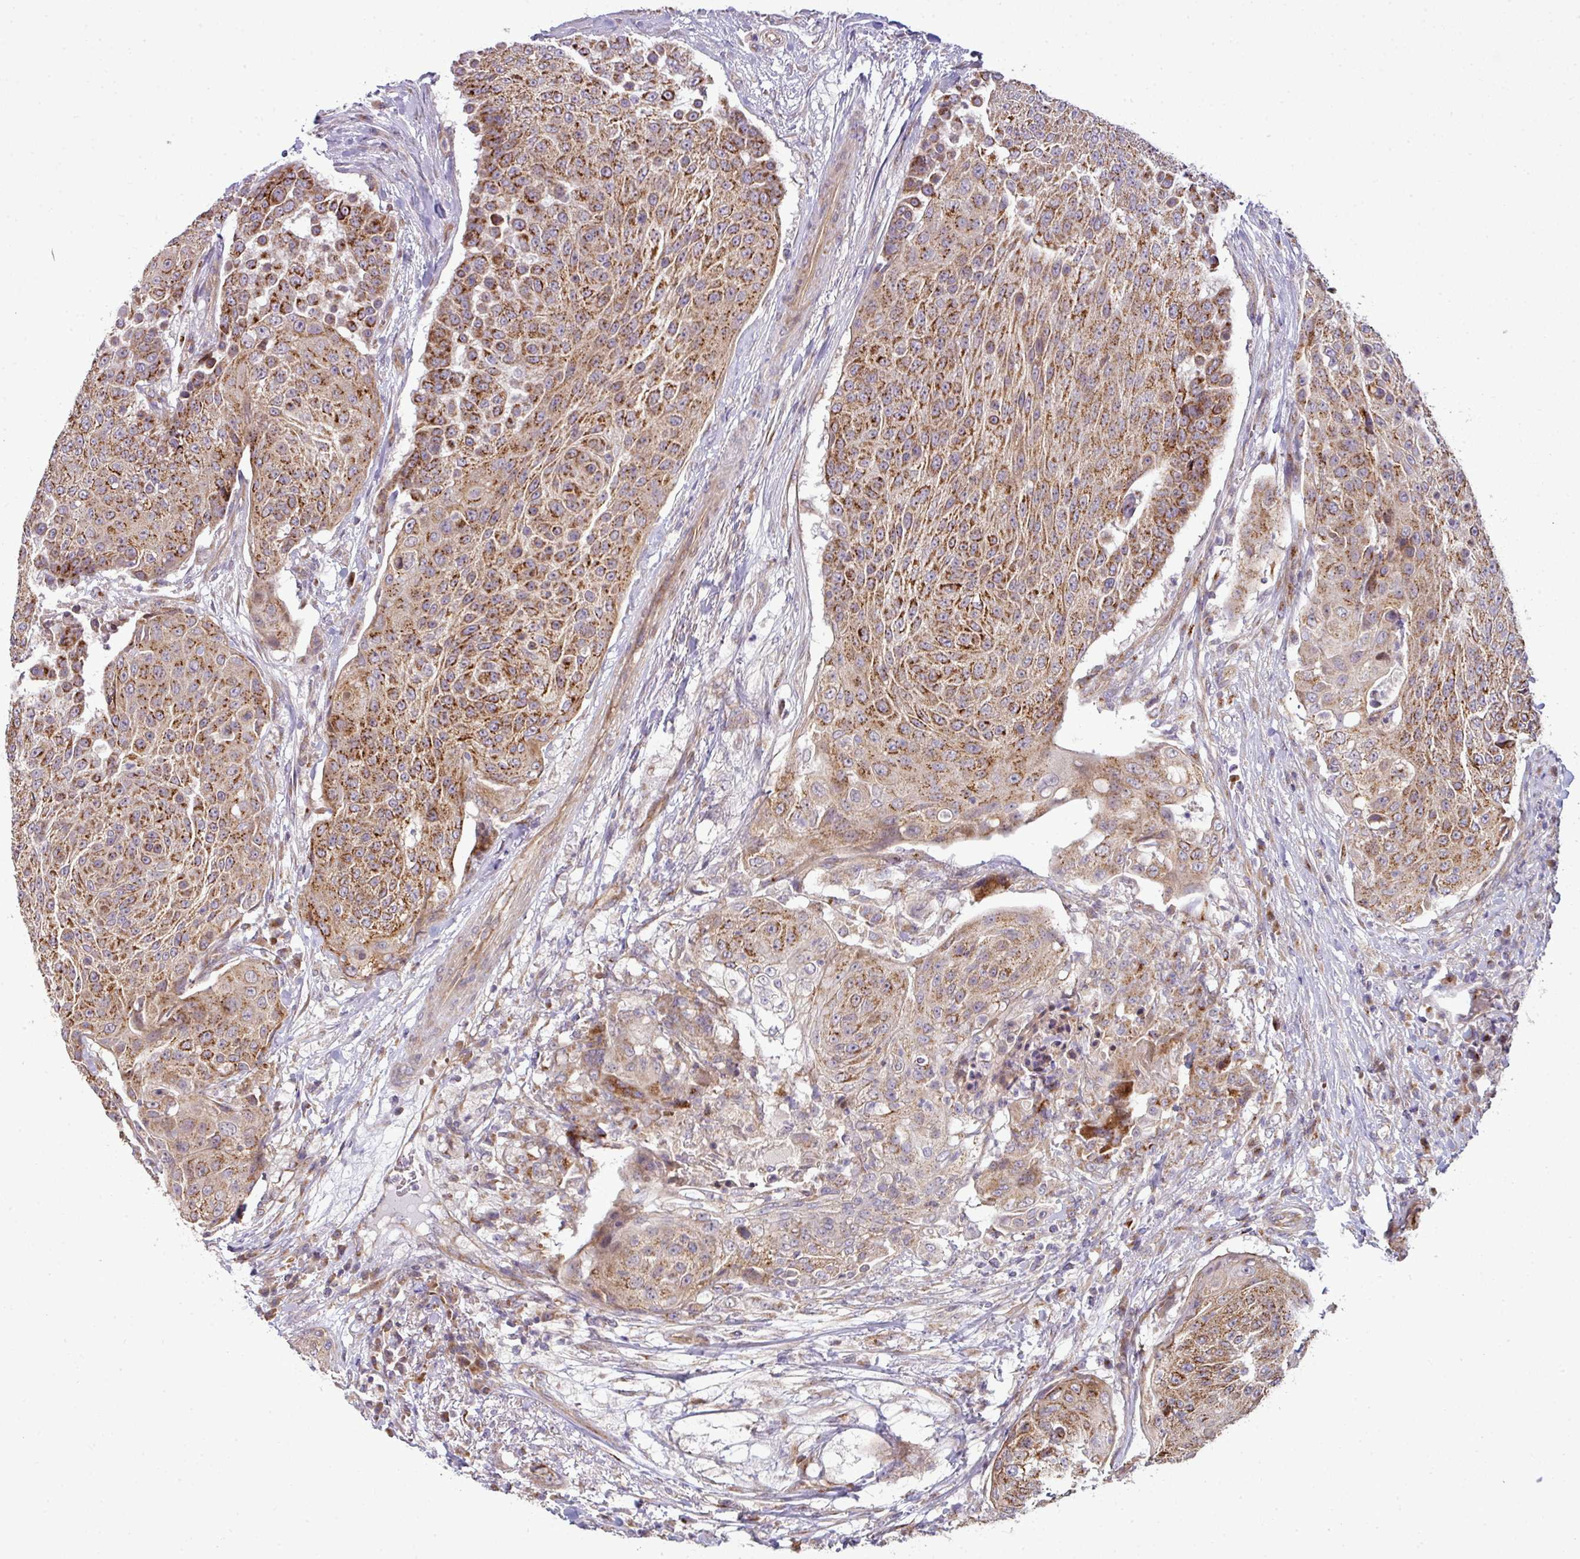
{"staining": {"intensity": "strong", "quantity": ">75%", "location": "cytoplasmic/membranous"}, "tissue": "urothelial cancer", "cell_type": "Tumor cells", "image_type": "cancer", "snomed": [{"axis": "morphology", "description": "Urothelial carcinoma, High grade"}, {"axis": "topography", "description": "Urinary bladder"}], "caption": "Immunohistochemical staining of human urothelial cancer exhibits high levels of strong cytoplasmic/membranous expression in about >75% of tumor cells.", "gene": "TIMMDC1", "patient": {"sex": "female", "age": 63}}